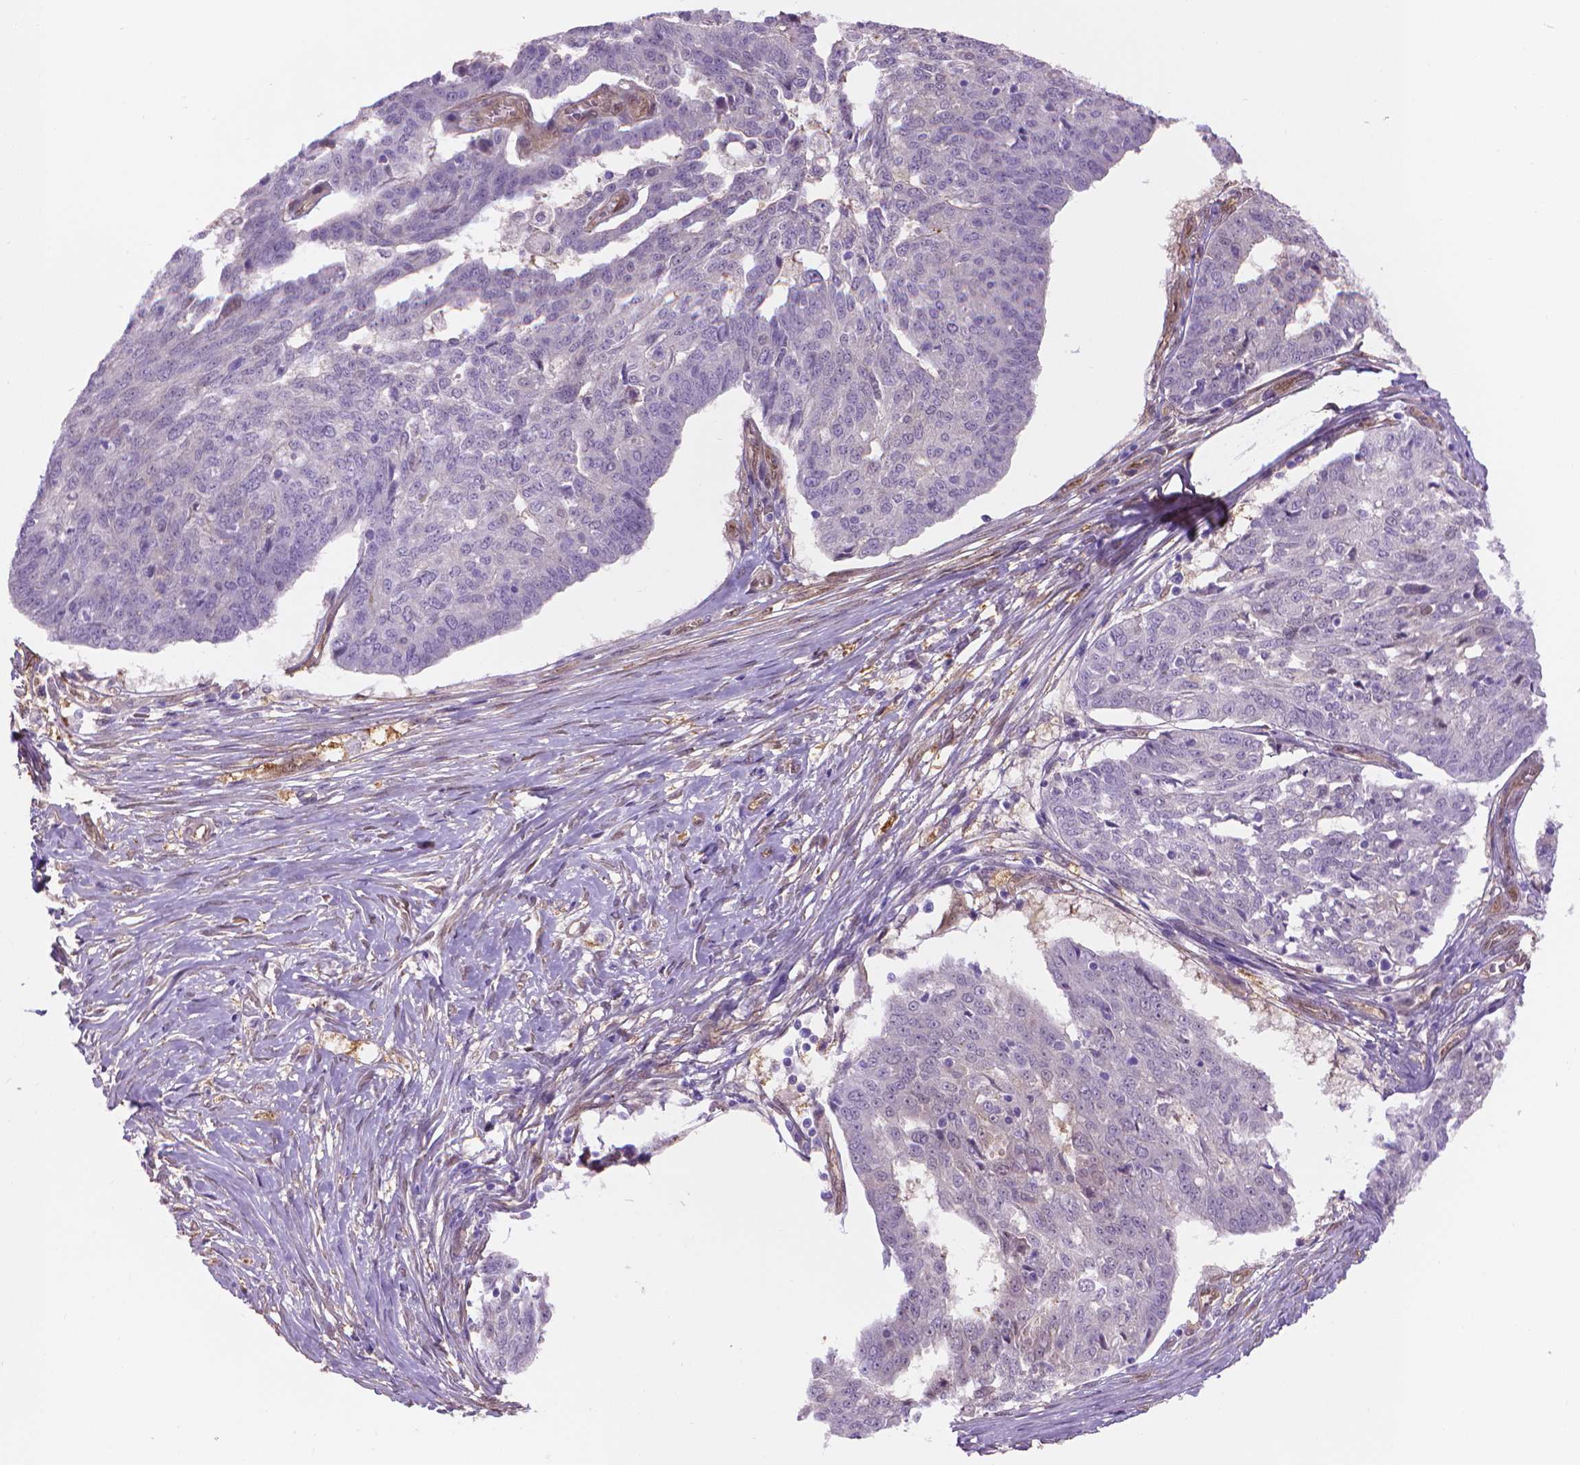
{"staining": {"intensity": "negative", "quantity": "none", "location": "none"}, "tissue": "ovarian cancer", "cell_type": "Tumor cells", "image_type": "cancer", "snomed": [{"axis": "morphology", "description": "Cystadenocarcinoma, serous, NOS"}, {"axis": "topography", "description": "Ovary"}], "caption": "This is a histopathology image of IHC staining of ovarian cancer (serous cystadenocarcinoma), which shows no positivity in tumor cells.", "gene": "CLIC4", "patient": {"sex": "female", "age": 67}}